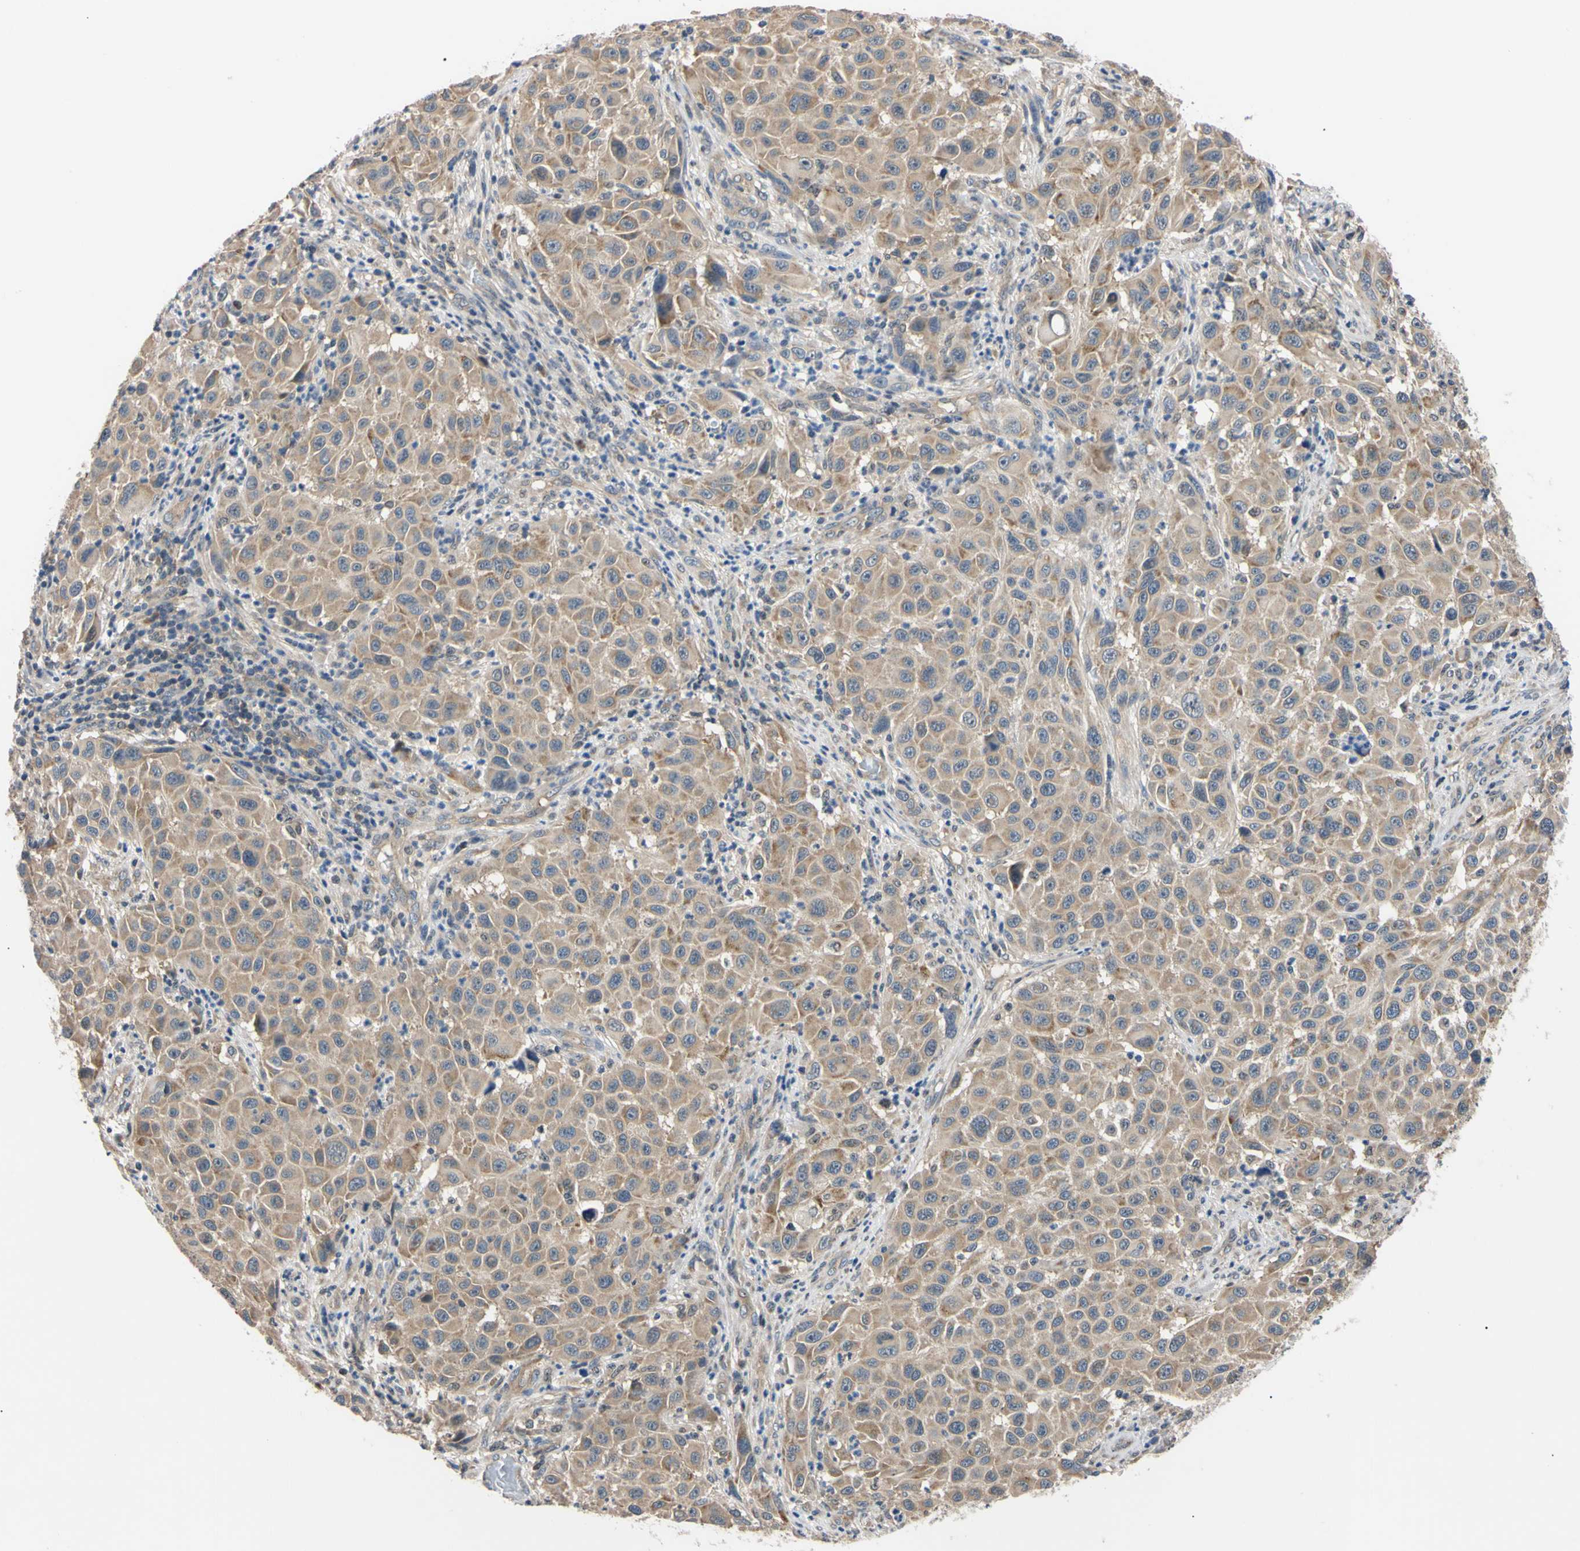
{"staining": {"intensity": "weak", "quantity": ">75%", "location": "cytoplasmic/membranous"}, "tissue": "melanoma", "cell_type": "Tumor cells", "image_type": "cancer", "snomed": [{"axis": "morphology", "description": "Malignant melanoma, Metastatic site"}, {"axis": "topography", "description": "Lymph node"}], "caption": "The immunohistochemical stain shows weak cytoplasmic/membranous staining in tumor cells of malignant melanoma (metastatic site) tissue.", "gene": "RARS1", "patient": {"sex": "male", "age": 61}}